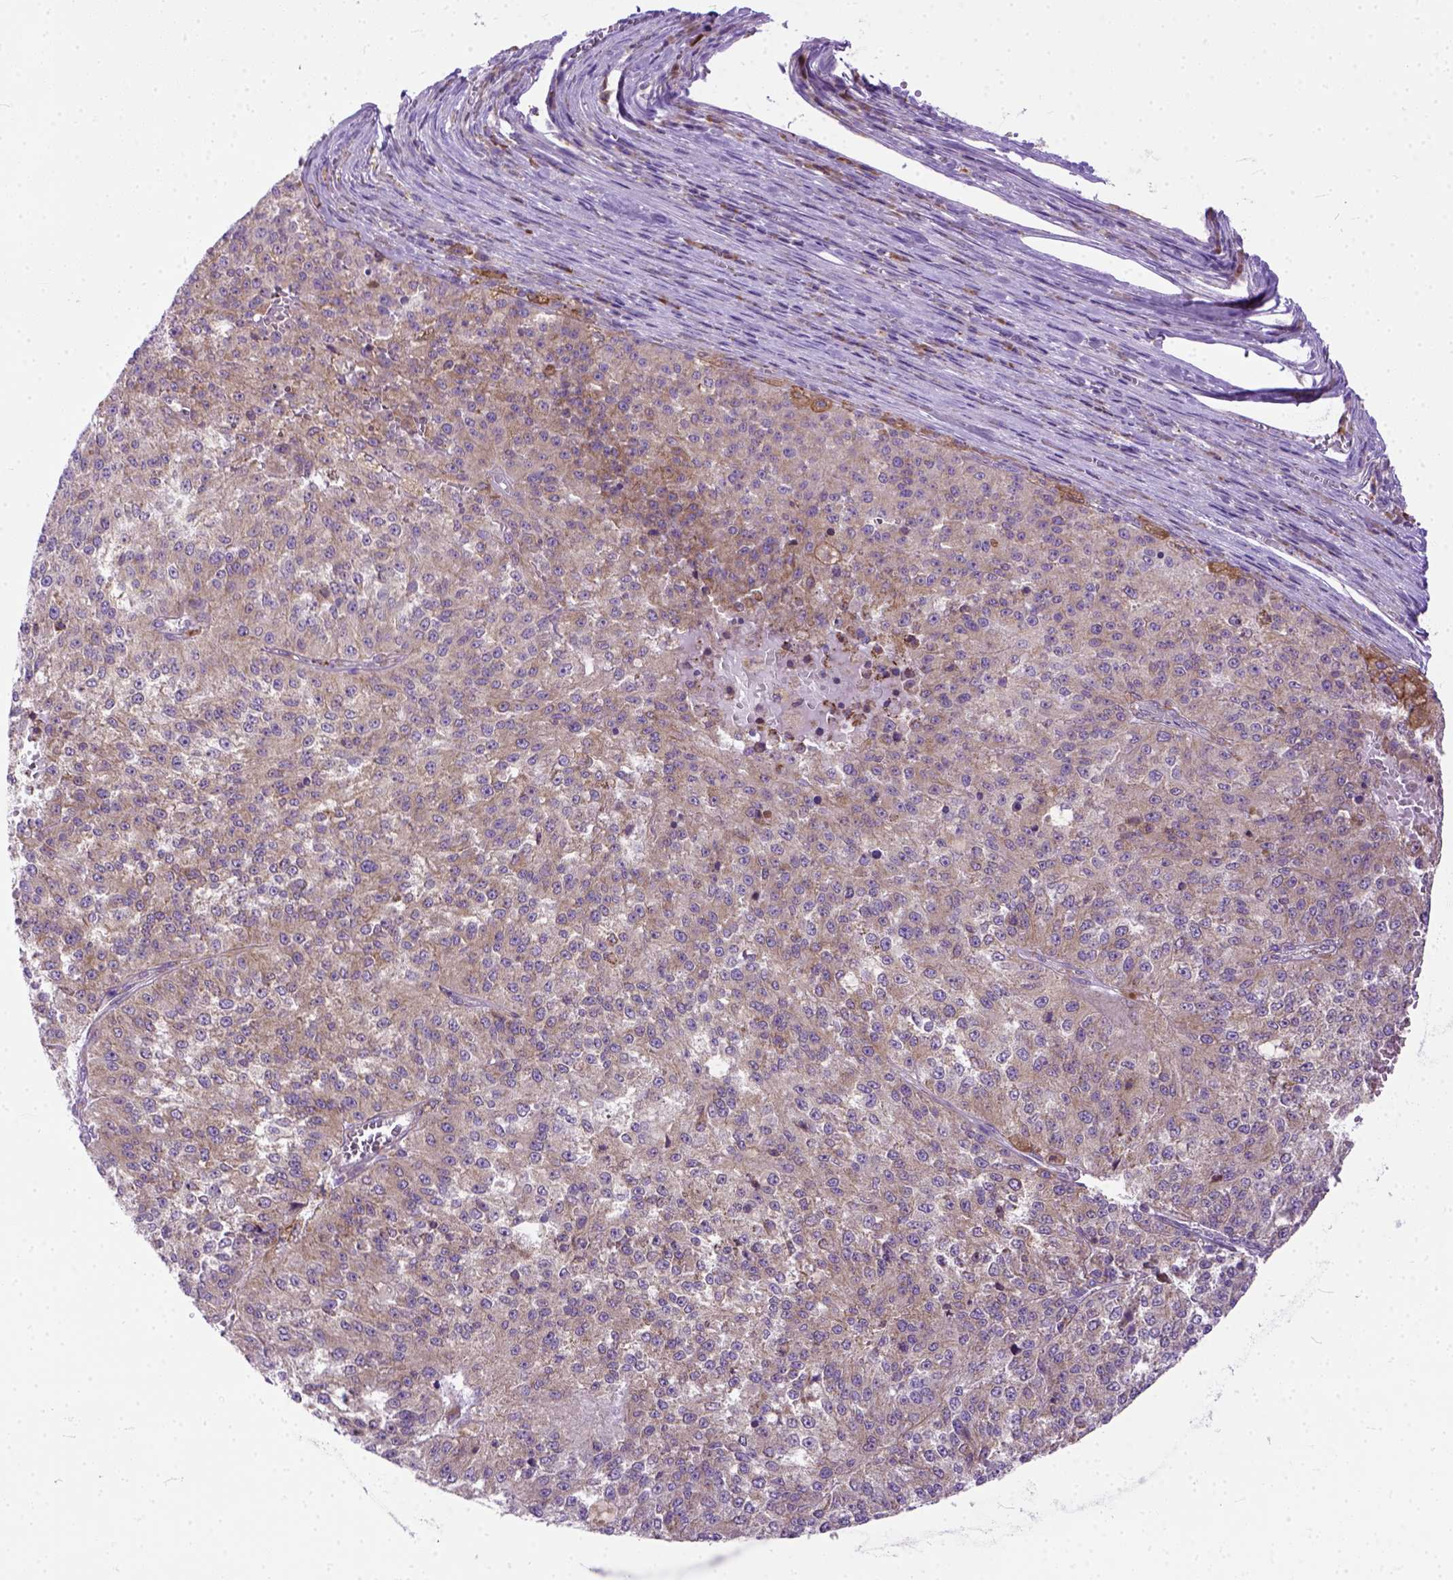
{"staining": {"intensity": "moderate", "quantity": ">75%", "location": "cytoplasmic/membranous"}, "tissue": "melanoma", "cell_type": "Tumor cells", "image_type": "cancer", "snomed": [{"axis": "morphology", "description": "Malignant melanoma, Metastatic site"}, {"axis": "topography", "description": "Lymph node"}], "caption": "Immunohistochemistry (DAB) staining of human melanoma demonstrates moderate cytoplasmic/membranous protein positivity in approximately >75% of tumor cells.", "gene": "PLK4", "patient": {"sex": "female", "age": 64}}